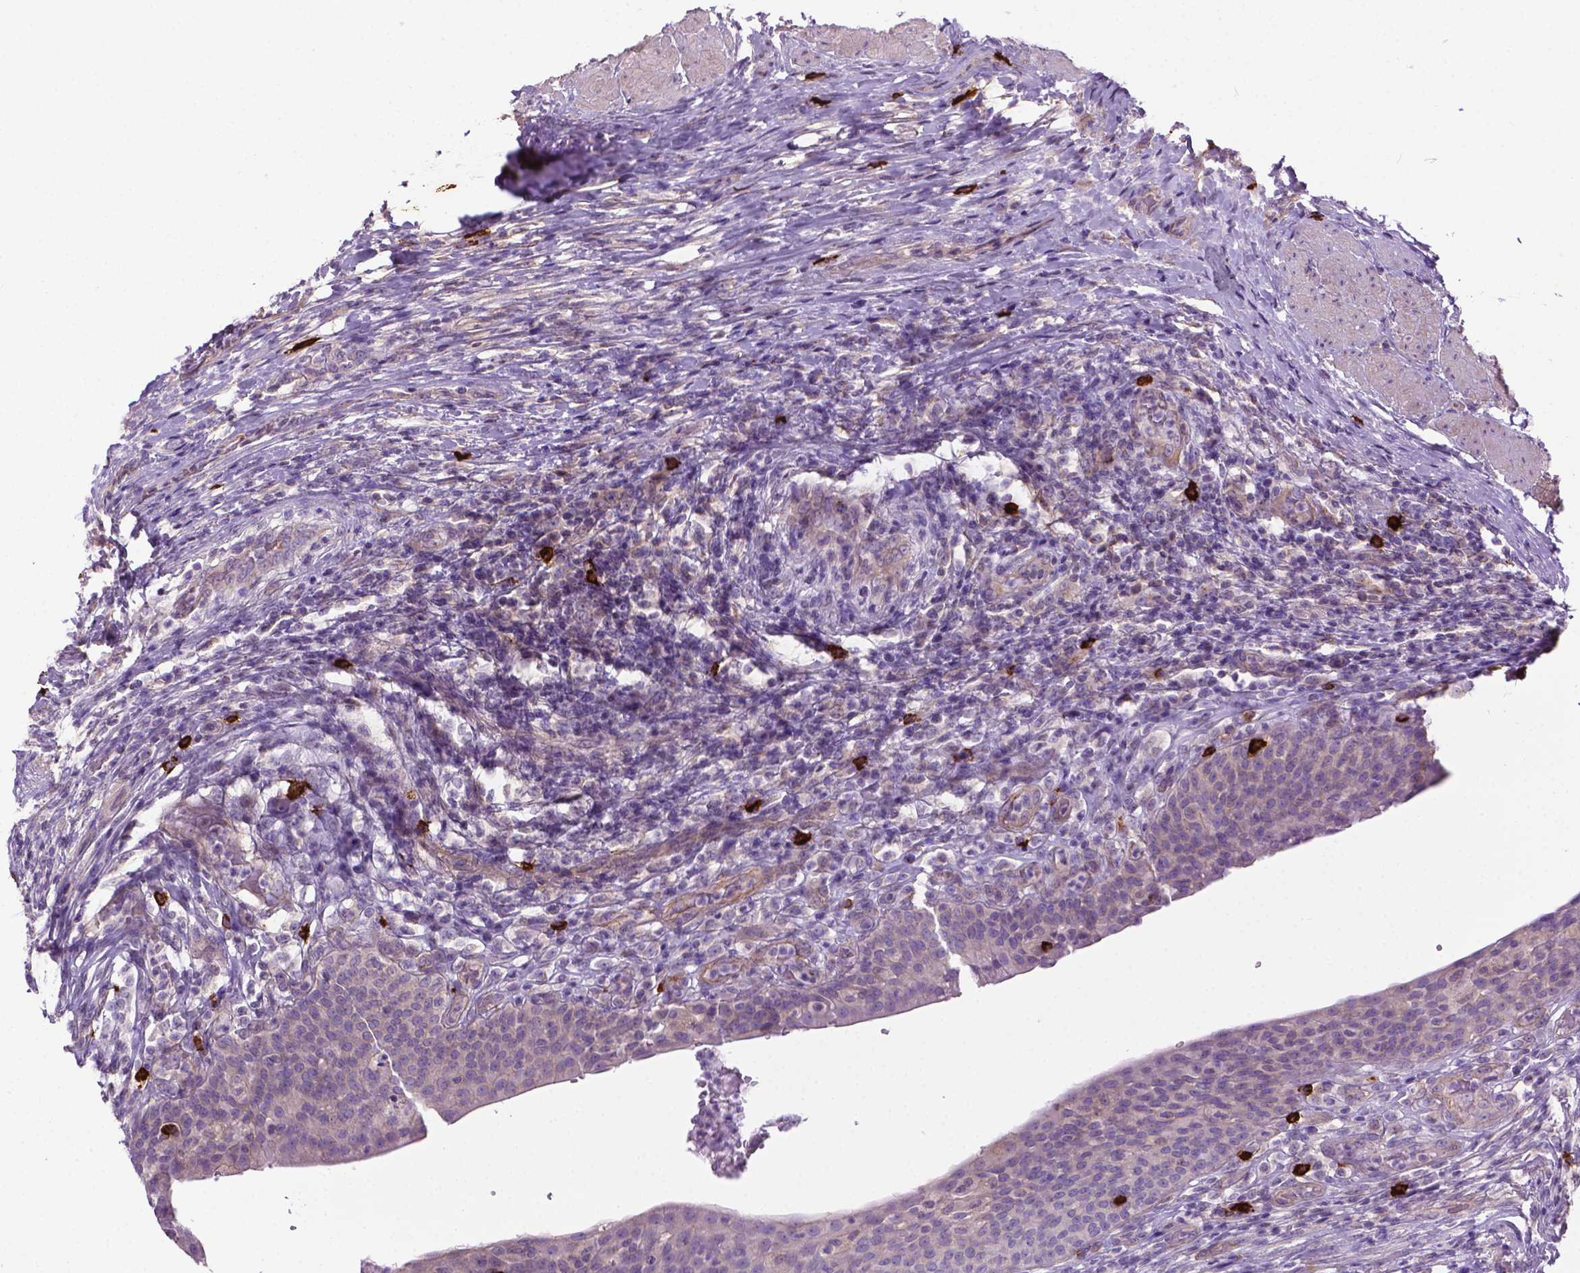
{"staining": {"intensity": "negative", "quantity": "none", "location": "none"}, "tissue": "urinary bladder", "cell_type": "Urothelial cells", "image_type": "normal", "snomed": [{"axis": "morphology", "description": "Normal tissue, NOS"}, {"axis": "topography", "description": "Urinary bladder"}, {"axis": "topography", "description": "Peripheral nerve tissue"}], "caption": "An immunohistochemistry photomicrograph of benign urinary bladder is shown. There is no staining in urothelial cells of urinary bladder. The staining was performed using DAB to visualize the protein expression in brown, while the nuclei were stained in blue with hematoxylin (Magnification: 20x).", "gene": "SPECC1L", "patient": {"sex": "male", "age": 66}}